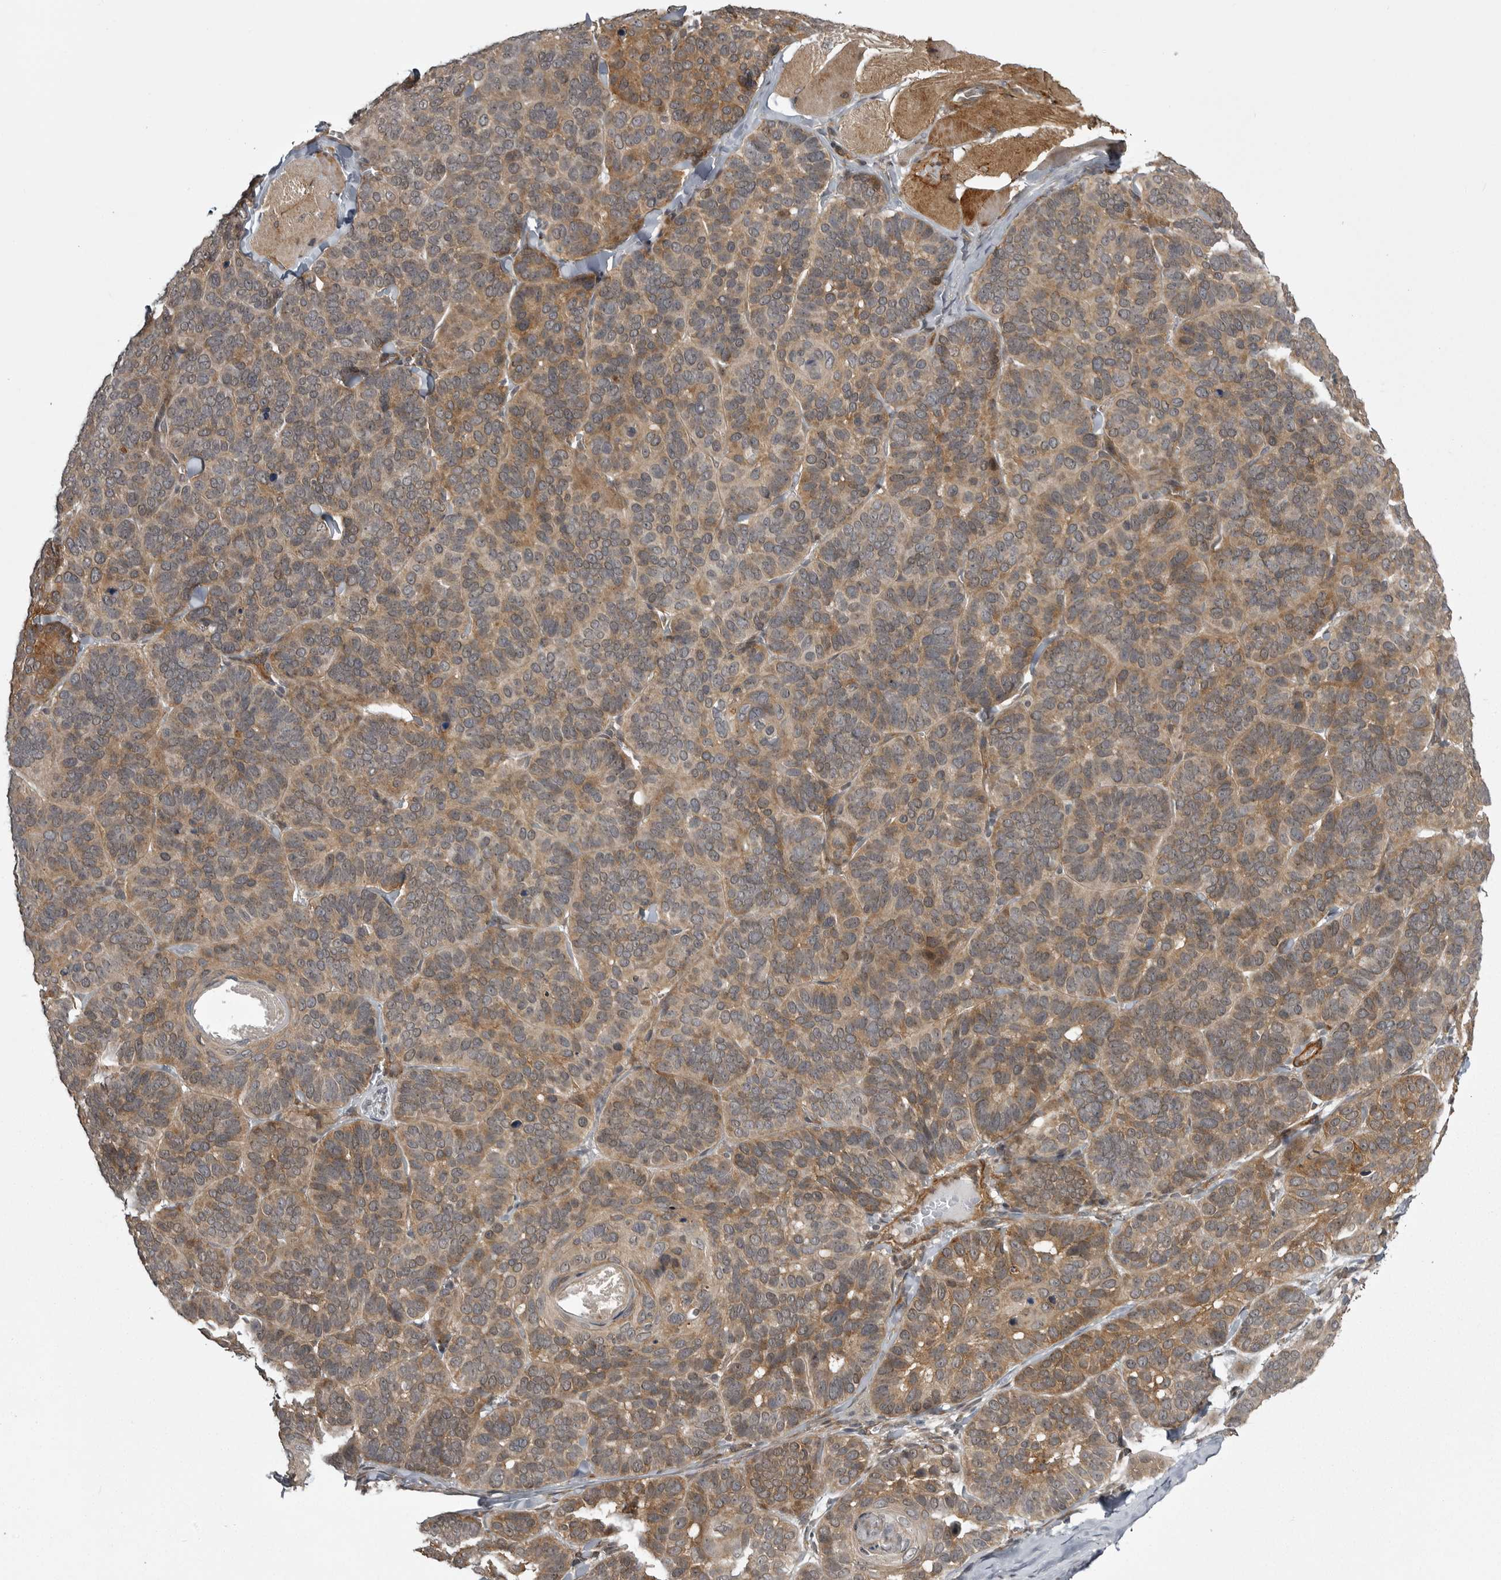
{"staining": {"intensity": "moderate", "quantity": ">75%", "location": "cytoplasmic/membranous"}, "tissue": "skin cancer", "cell_type": "Tumor cells", "image_type": "cancer", "snomed": [{"axis": "morphology", "description": "Basal cell carcinoma"}, {"axis": "topography", "description": "Skin"}], "caption": "IHC histopathology image of neoplastic tissue: human basal cell carcinoma (skin) stained using IHC exhibits medium levels of moderate protein expression localized specifically in the cytoplasmic/membranous of tumor cells, appearing as a cytoplasmic/membranous brown color.", "gene": "SNX16", "patient": {"sex": "male", "age": 62}}